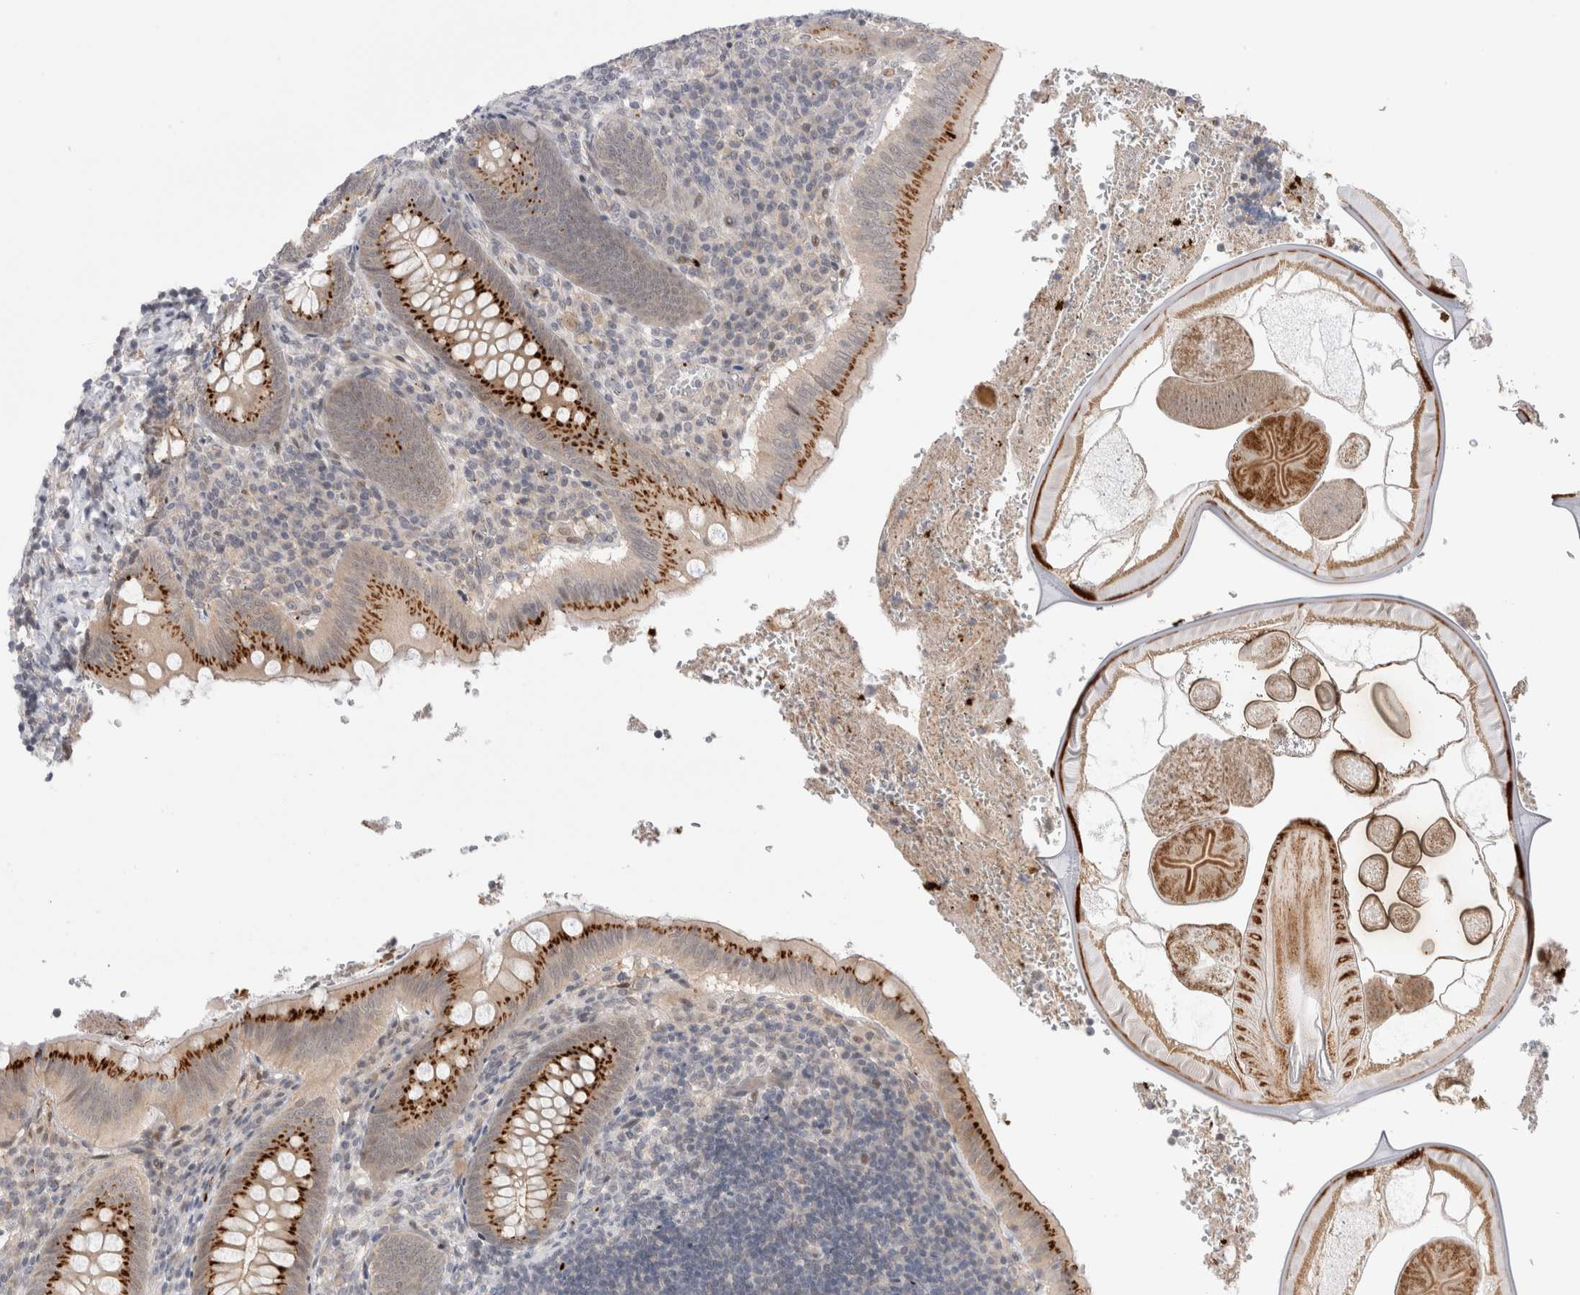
{"staining": {"intensity": "strong", "quantity": ">75%", "location": "cytoplasmic/membranous"}, "tissue": "appendix", "cell_type": "Glandular cells", "image_type": "normal", "snomed": [{"axis": "morphology", "description": "Normal tissue, NOS"}, {"axis": "topography", "description": "Appendix"}], "caption": "Brown immunohistochemical staining in normal appendix demonstrates strong cytoplasmic/membranous staining in about >75% of glandular cells. Nuclei are stained in blue.", "gene": "VPS28", "patient": {"sex": "male", "age": 8}}